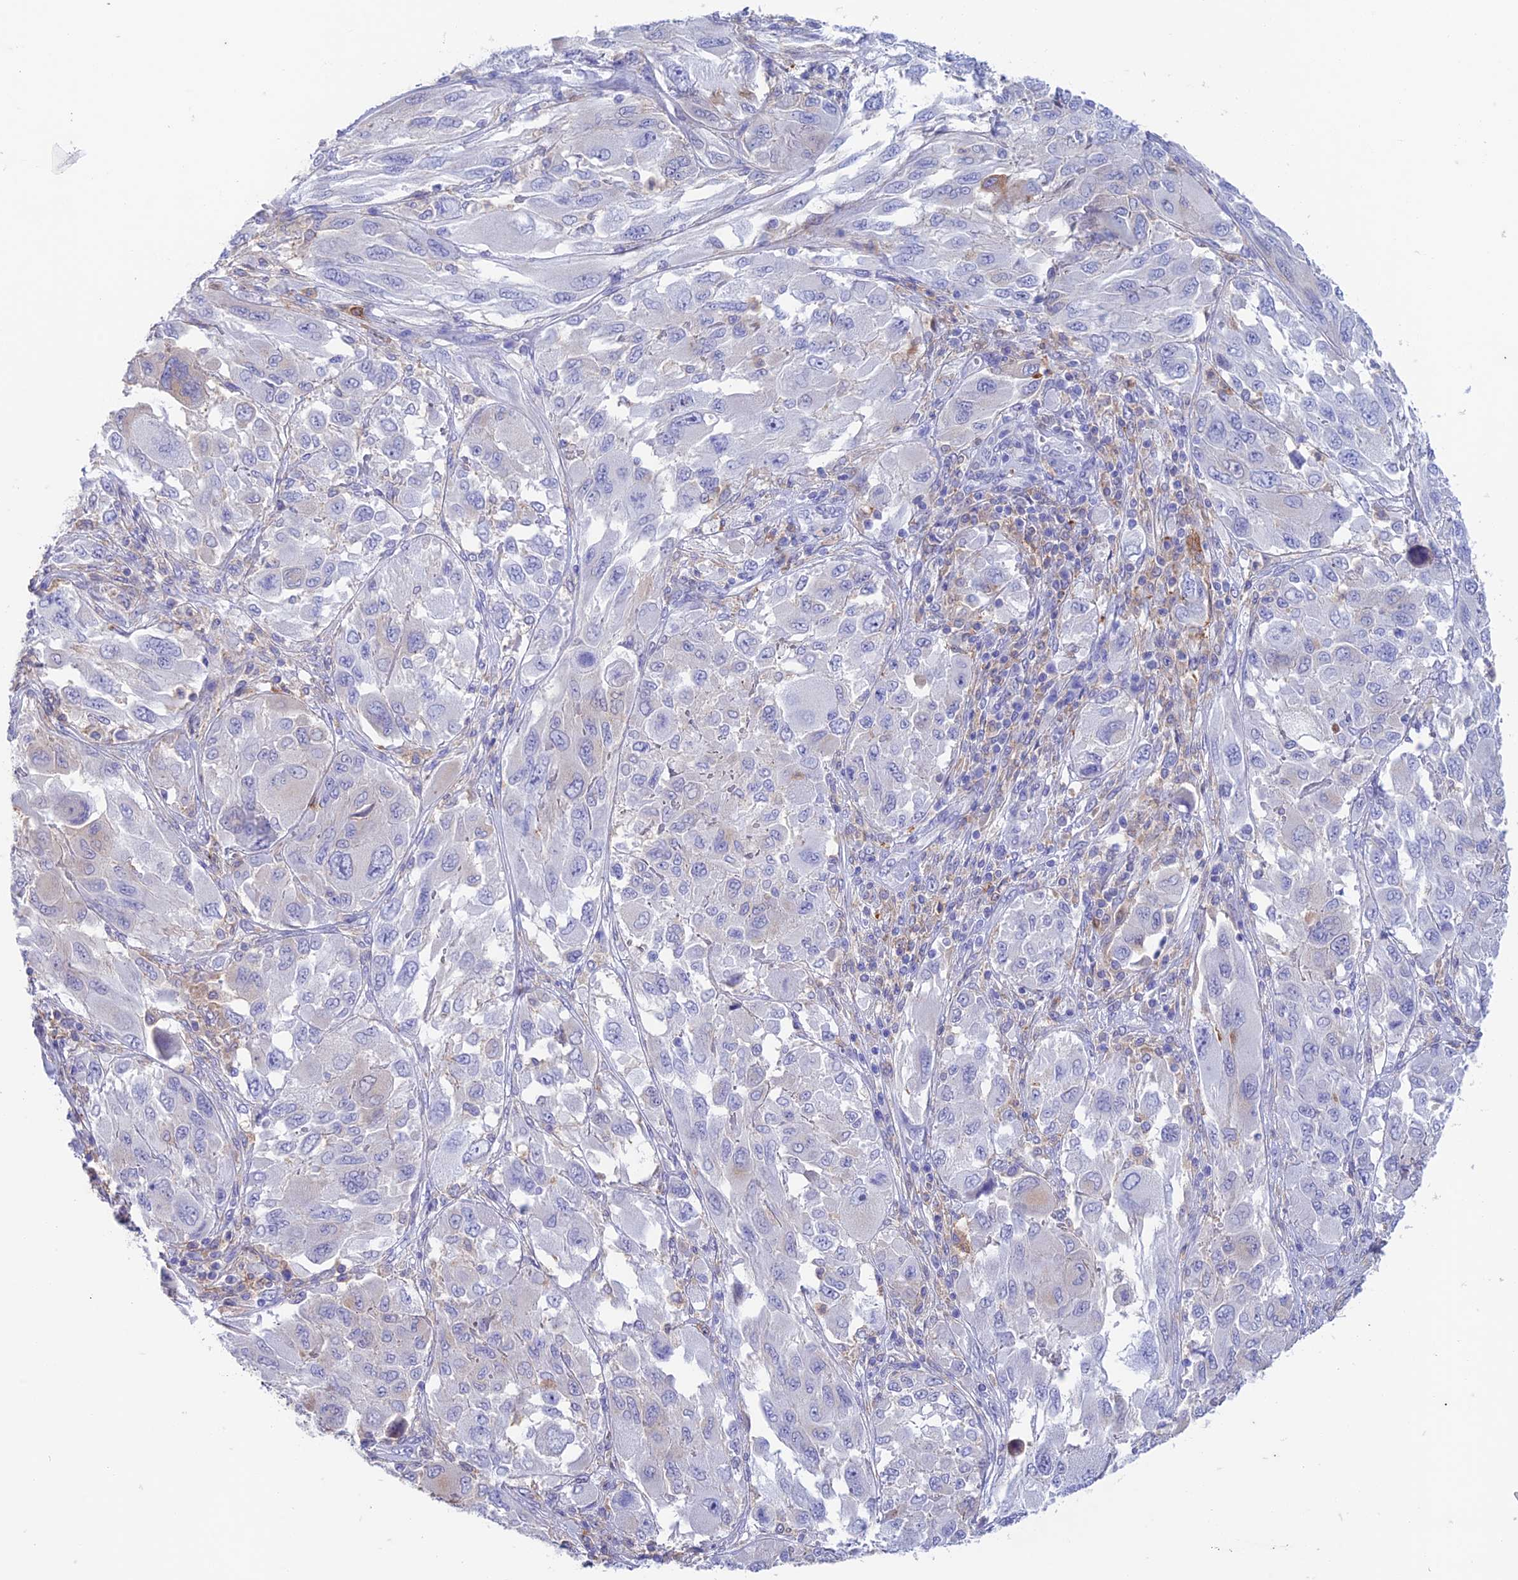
{"staining": {"intensity": "negative", "quantity": "none", "location": "none"}, "tissue": "melanoma", "cell_type": "Tumor cells", "image_type": "cancer", "snomed": [{"axis": "morphology", "description": "Malignant melanoma, NOS"}, {"axis": "topography", "description": "Skin"}], "caption": "This is an IHC image of human melanoma. There is no expression in tumor cells.", "gene": "FGF7", "patient": {"sex": "female", "age": 91}}